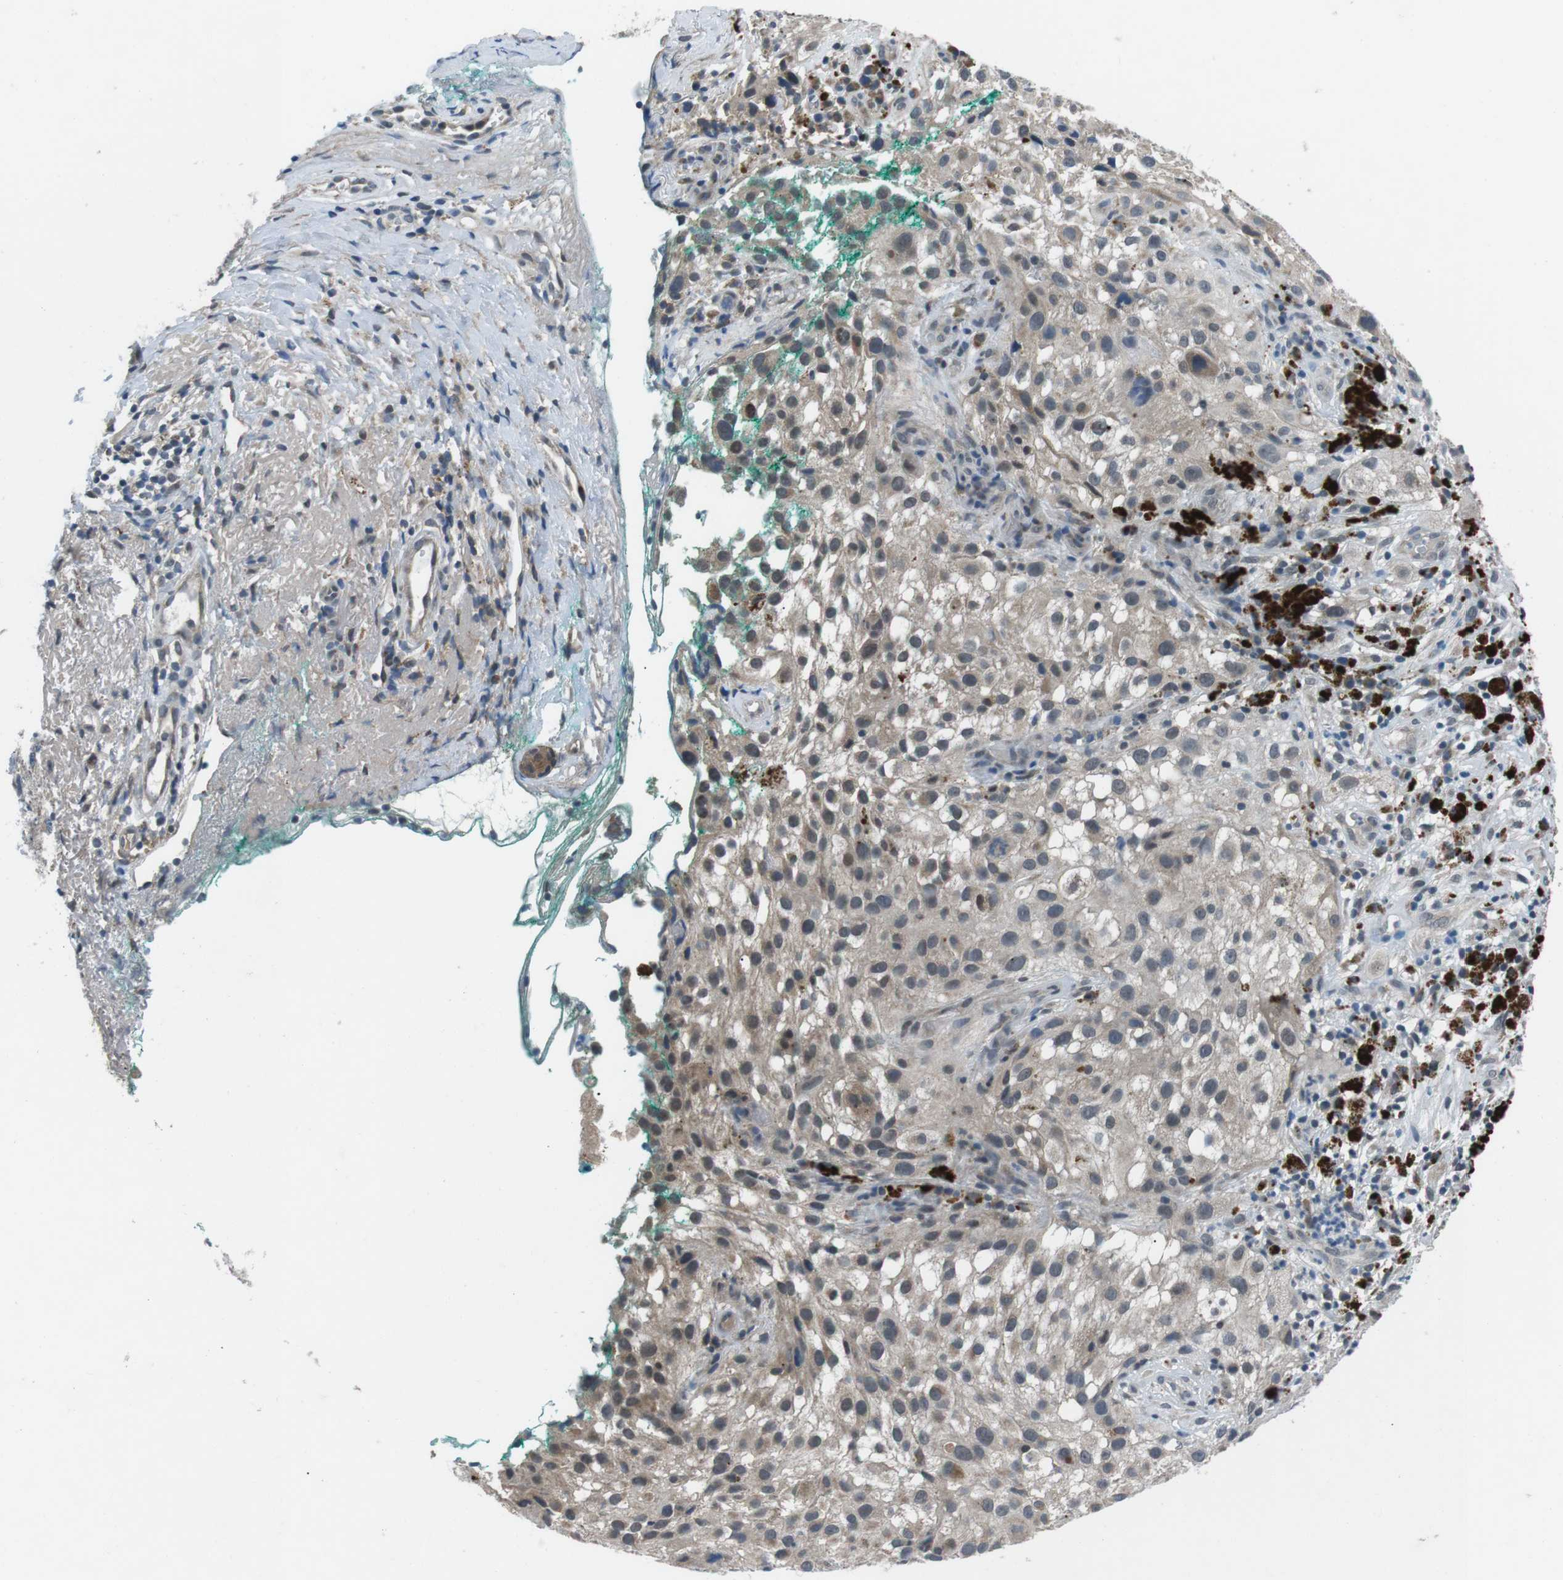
{"staining": {"intensity": "negative", "quantity": "none", "location": "none"}, "tissue": "melanoma", "cell_type": "Tumor cells", "image_type": "cancer", "snomed": [{"axis": "morphology", "description": "Necrosis, NOS"}, {"axis": "morphology", "description": "Malignant melanoma, NOS"}, {"axis": "topography", "description": "Skin"}], "caption": "Human malignant melanoma stained for a protein using immunohistochemistry (IHC) exhibits no staining in tumor cells.", "gene": "FAM3B", "patient": {"sex": "female", "age": 87}}